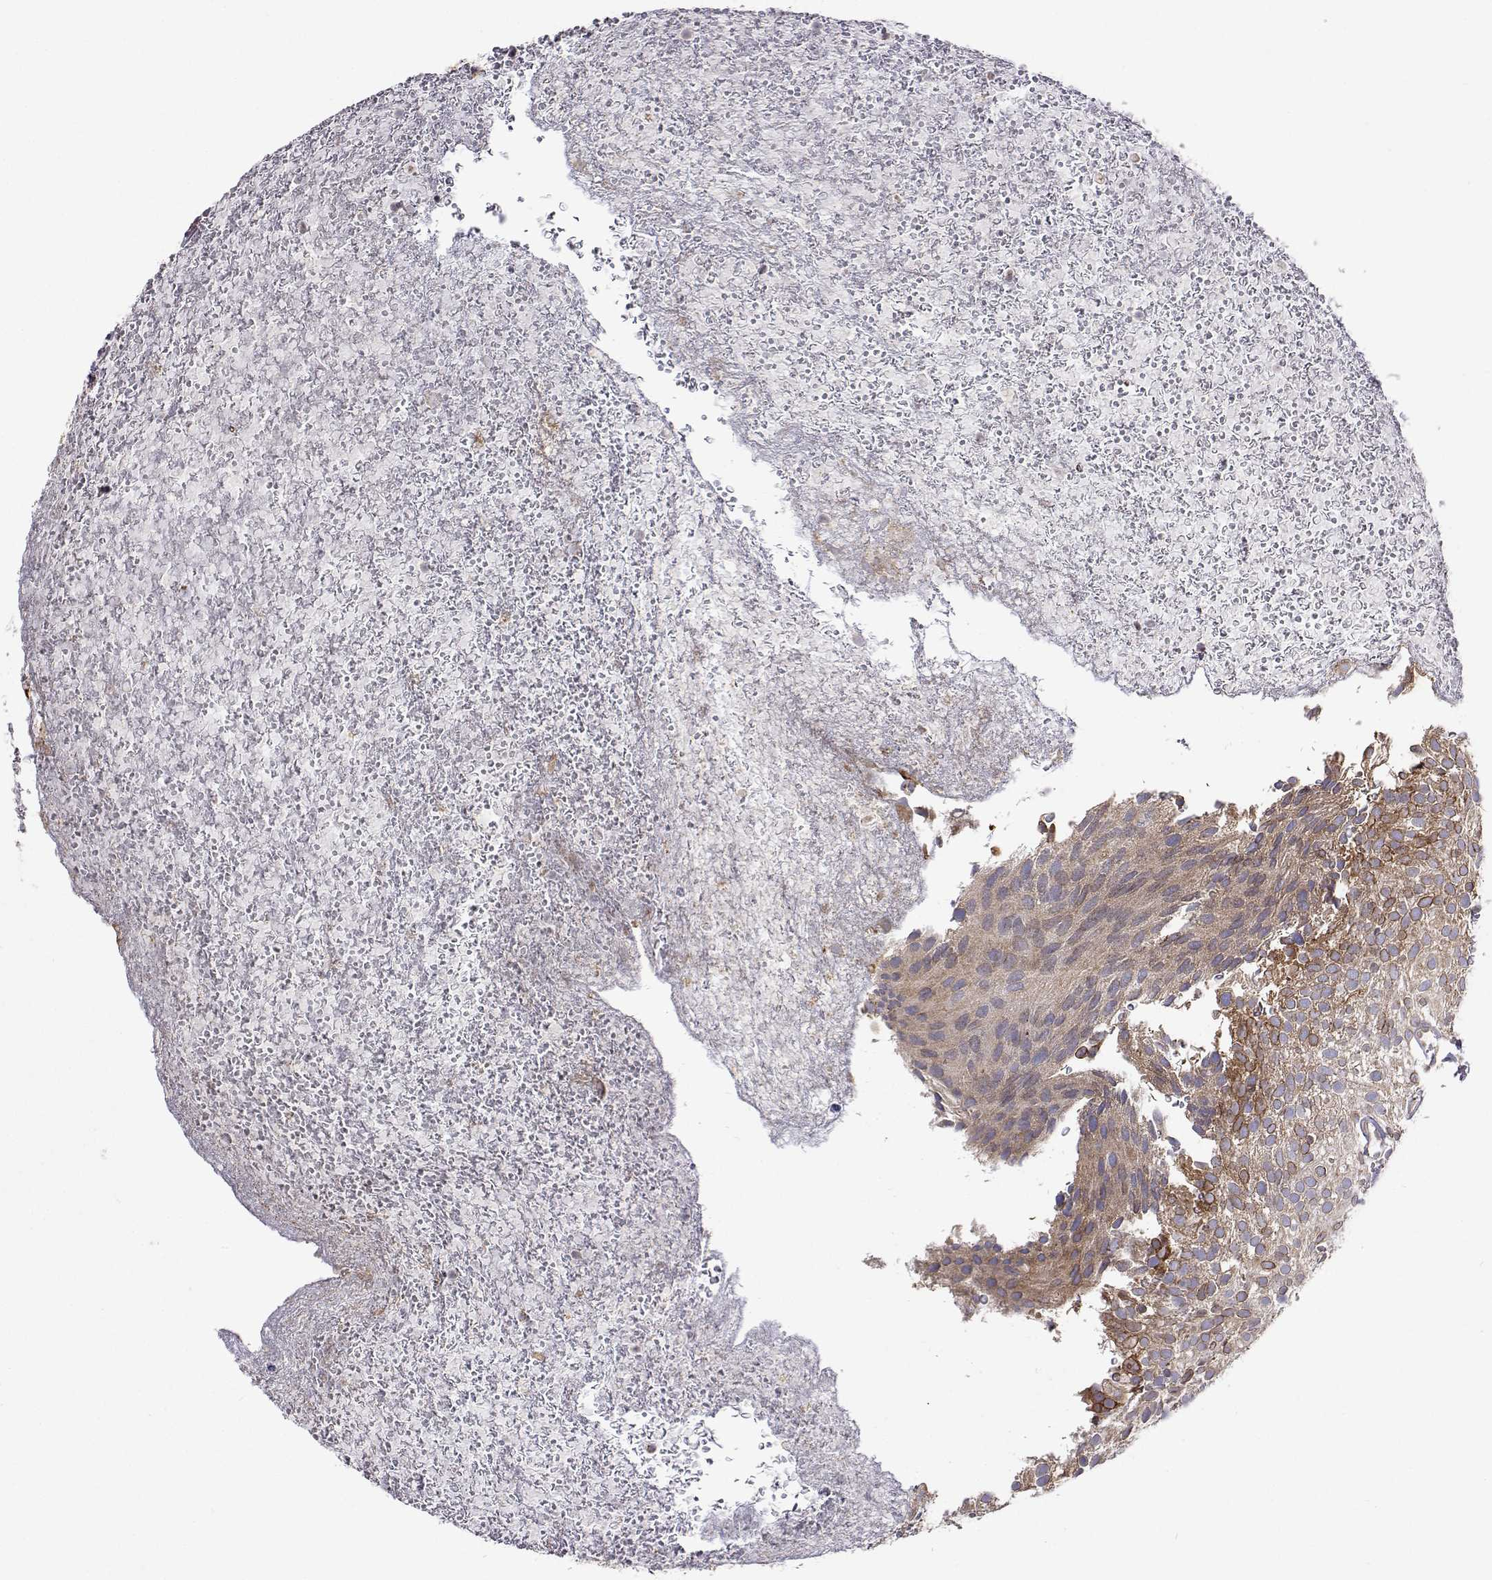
{"staining": {"intensity": "moderate", "quantity": "25%-75%", "location": "cytoplasmic/membranous"}, "tissue": "urothelial cancer", "cell_type": "Tumor cells", "image_type": "cancer", "snomed": [{"axis": "morphology", "description": "Urothelial carcinoma, Low grade"}, {"axis": "topography", "description": "Urinary bladder"}], "caption": "Moderate cytoplasmic/membranous expression is identified in approximately 25%-75% of tumor cells in urothelial cancer.", "gene": "PGRMC2", "patient": {"sex": "male", "age": 78}}